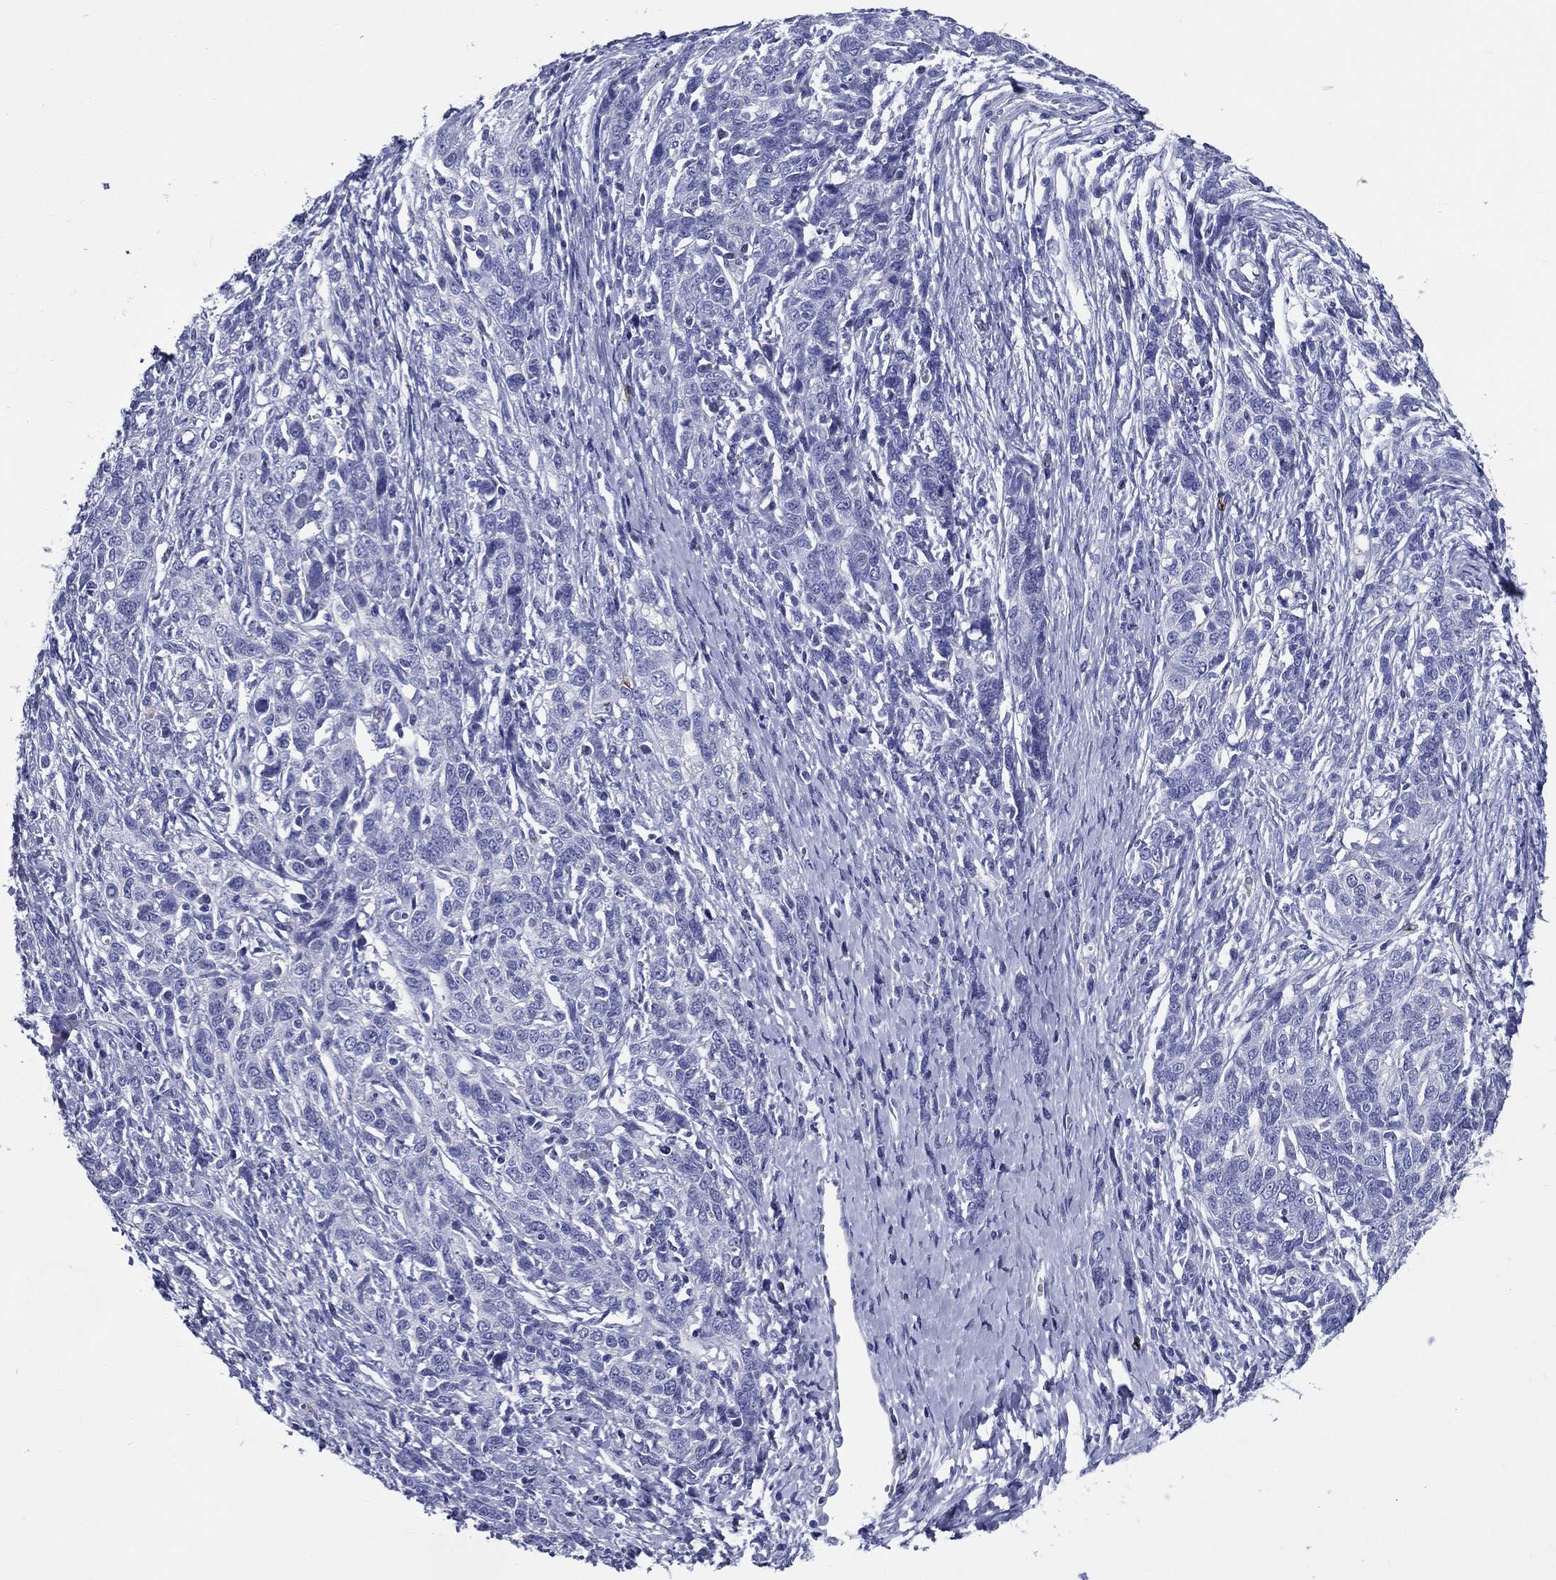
{"staining": {"intensity": "negative", "quantity": "none", "location": "none"}, "tissue": "ovarian cancer", "cell_type": "Tumor cells", "image_type": "cancer", "snomed": [{"axis": "morphology", "description": "Cystadenocarcinoma, serous, NOS"}, {"axis": "topography", "description": "Ovary"}], "caption": "Tumor cells are negative for brown protein staining in ovarian cancer (serous cystadenocarcinoma). (DAB immunohistochemistry with hematoxylin counter stain).", "gene": "ACE2", "patient": {"sex": "female", "age": 71}}